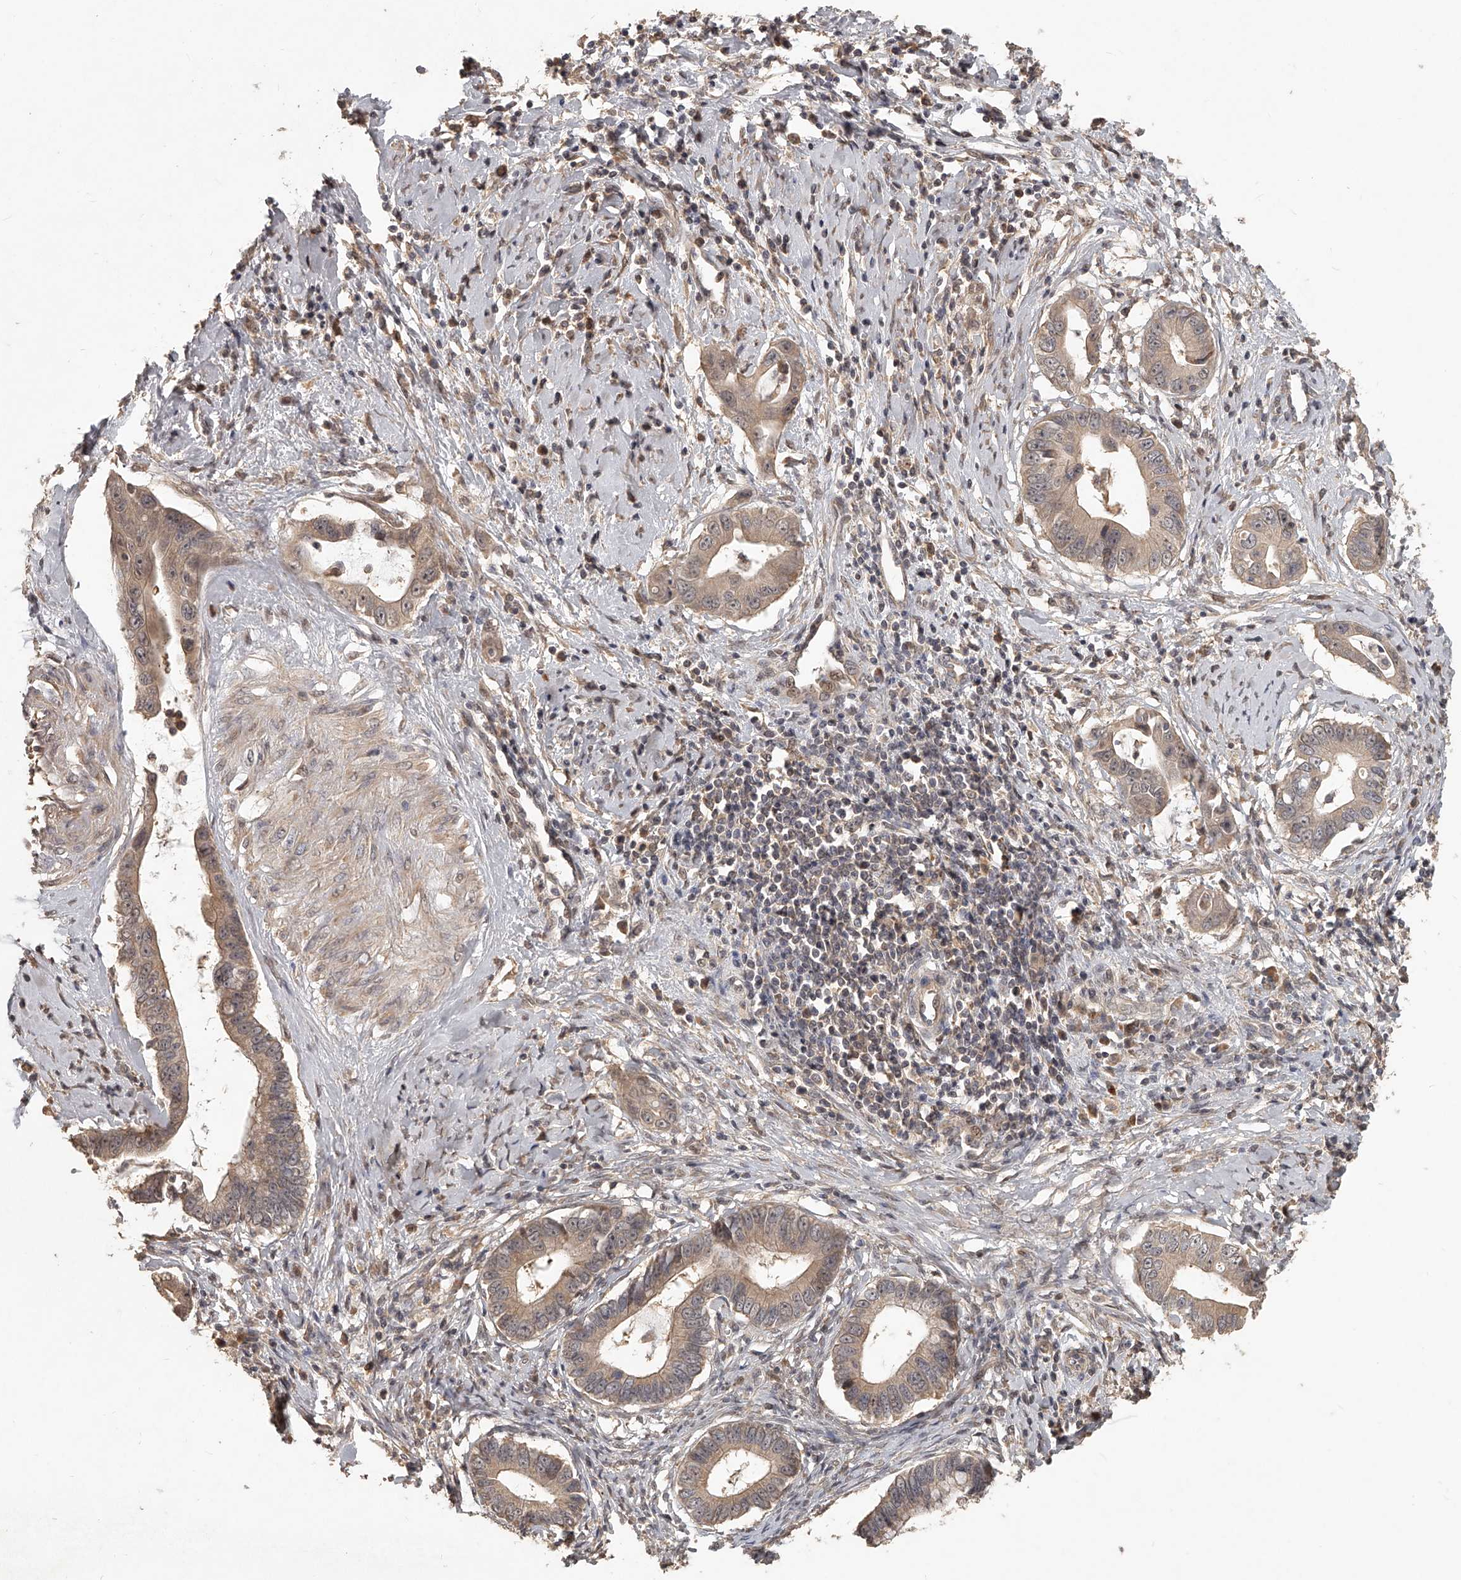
{"staining": {"intensity": "moderate", "quantity": ">75%", "location": "cytoplasmic/membranous"}, "tissue": "cervical cancer", "cell_type": "Tumor cells", "image_type": "cancer", "snomed": [{"axis": "morphology", "description": "Adenocarcinoma, NOS"}, {"axis": "topography", "description": "Cervix"}], "caption": "Protein staining of cervical cancer tissue exhibits moderate cytoplasmic/membranous expression in approximately >75% of tumor cells. (DAB (3,3'-diaminobenzidine) = brown stain, brightfield microscopy at high magnification).", "gene": "SLC37A1", "patient": {"sex": "female", "age": 44}}